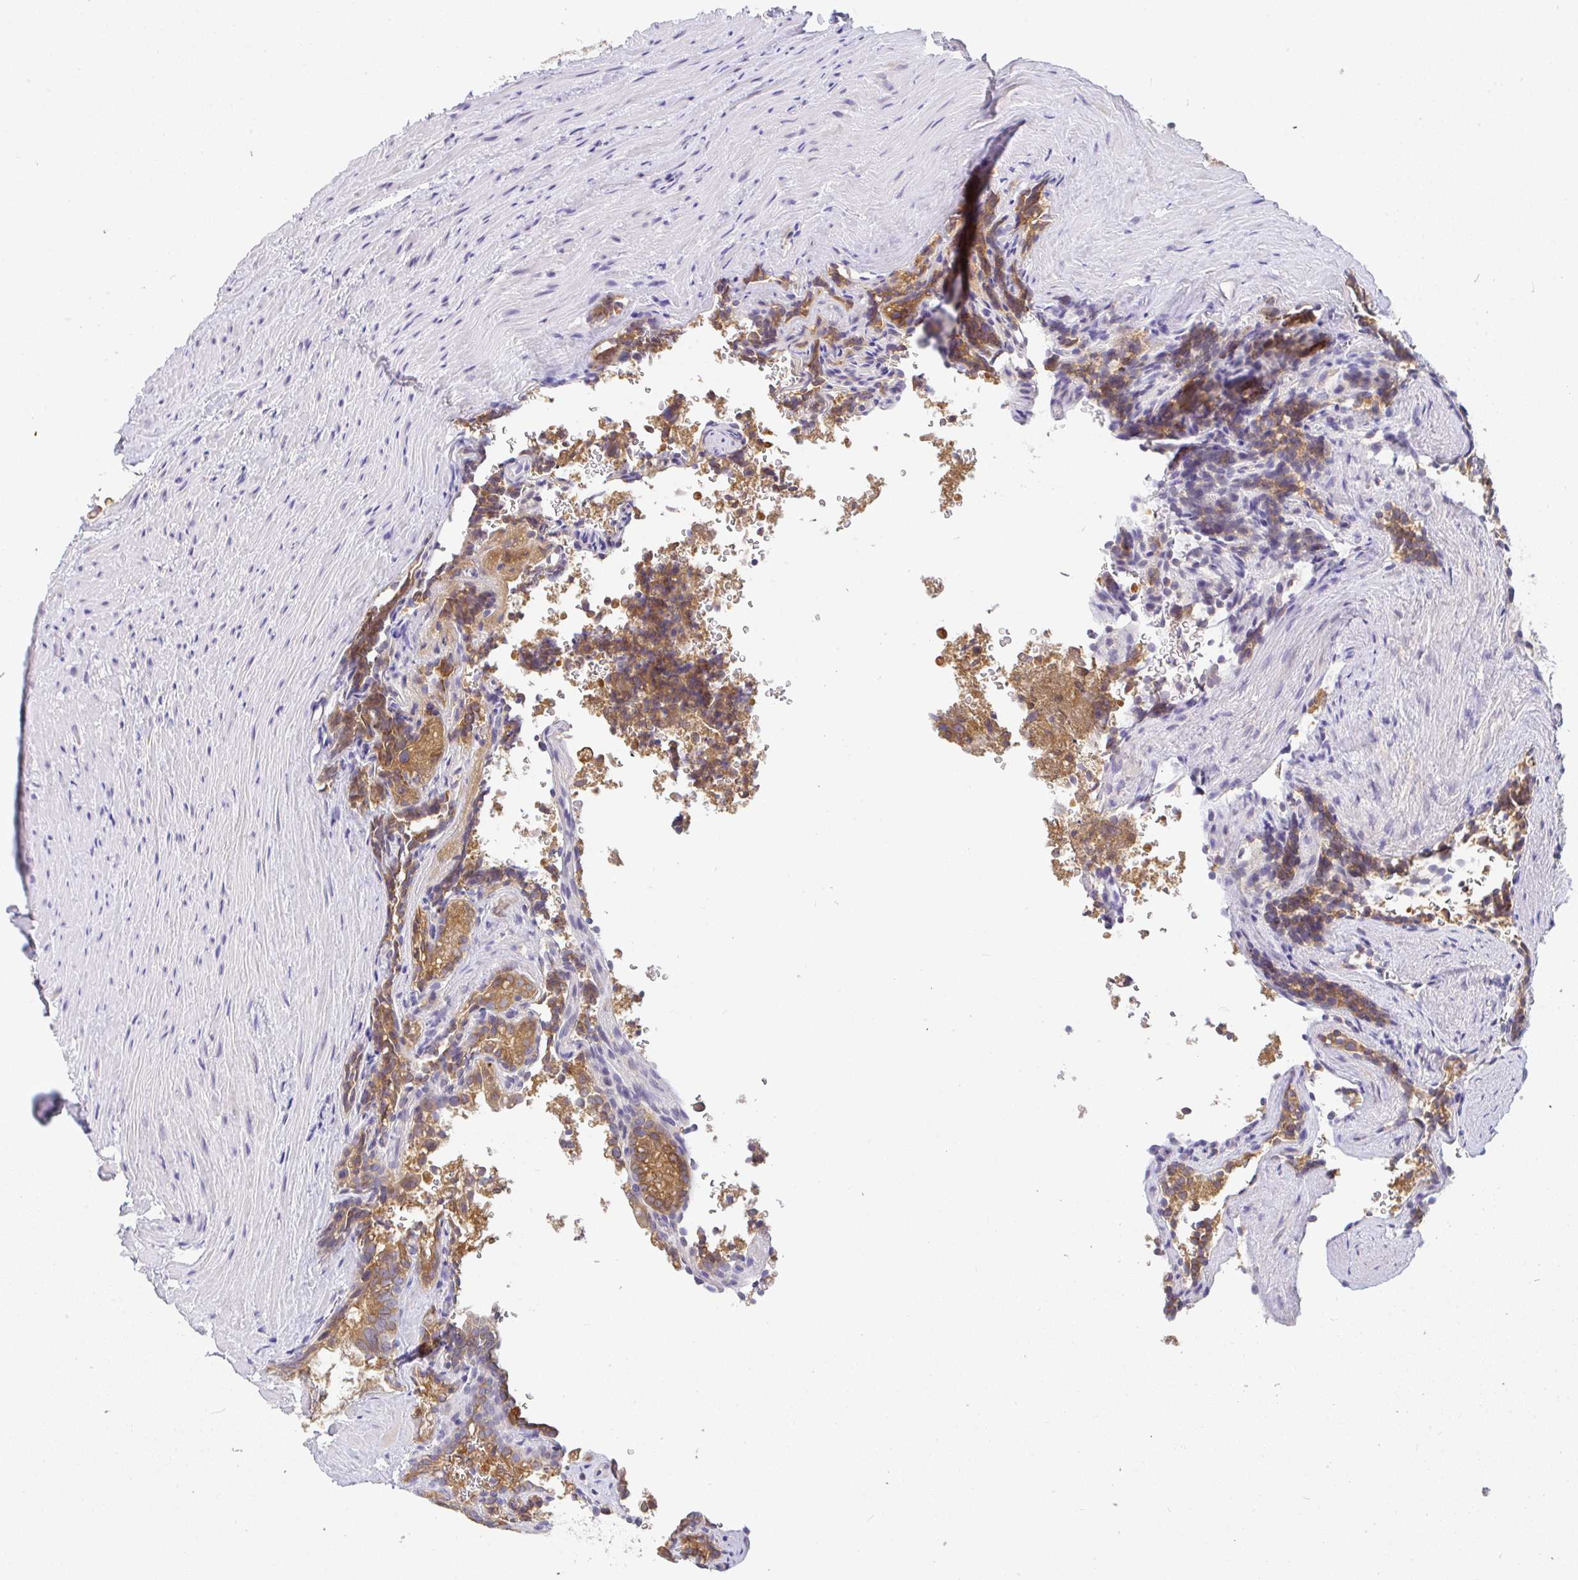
{"staining": {"intensity": "moderate", "quantity": ">75%", "location": "cytoplasmic/membranous"}, "tissue": "seminal vesicle", "cell_type": "Glandular cells", "image_type": "normal", "snomed": [{"axis": "morphology", "description": "Normal tissue, NOS"}, {"axis": "topography", "description": "Seminal veicle"}], "caption": "DAB immunohistochemical staining of benign human seminal vesicle demonstrates moderate cytoplasmic/membranous protein positivity in about >75% of glandular cells.", "gene": "DERL2", "patient": {"sex": "male", "age": 47}}